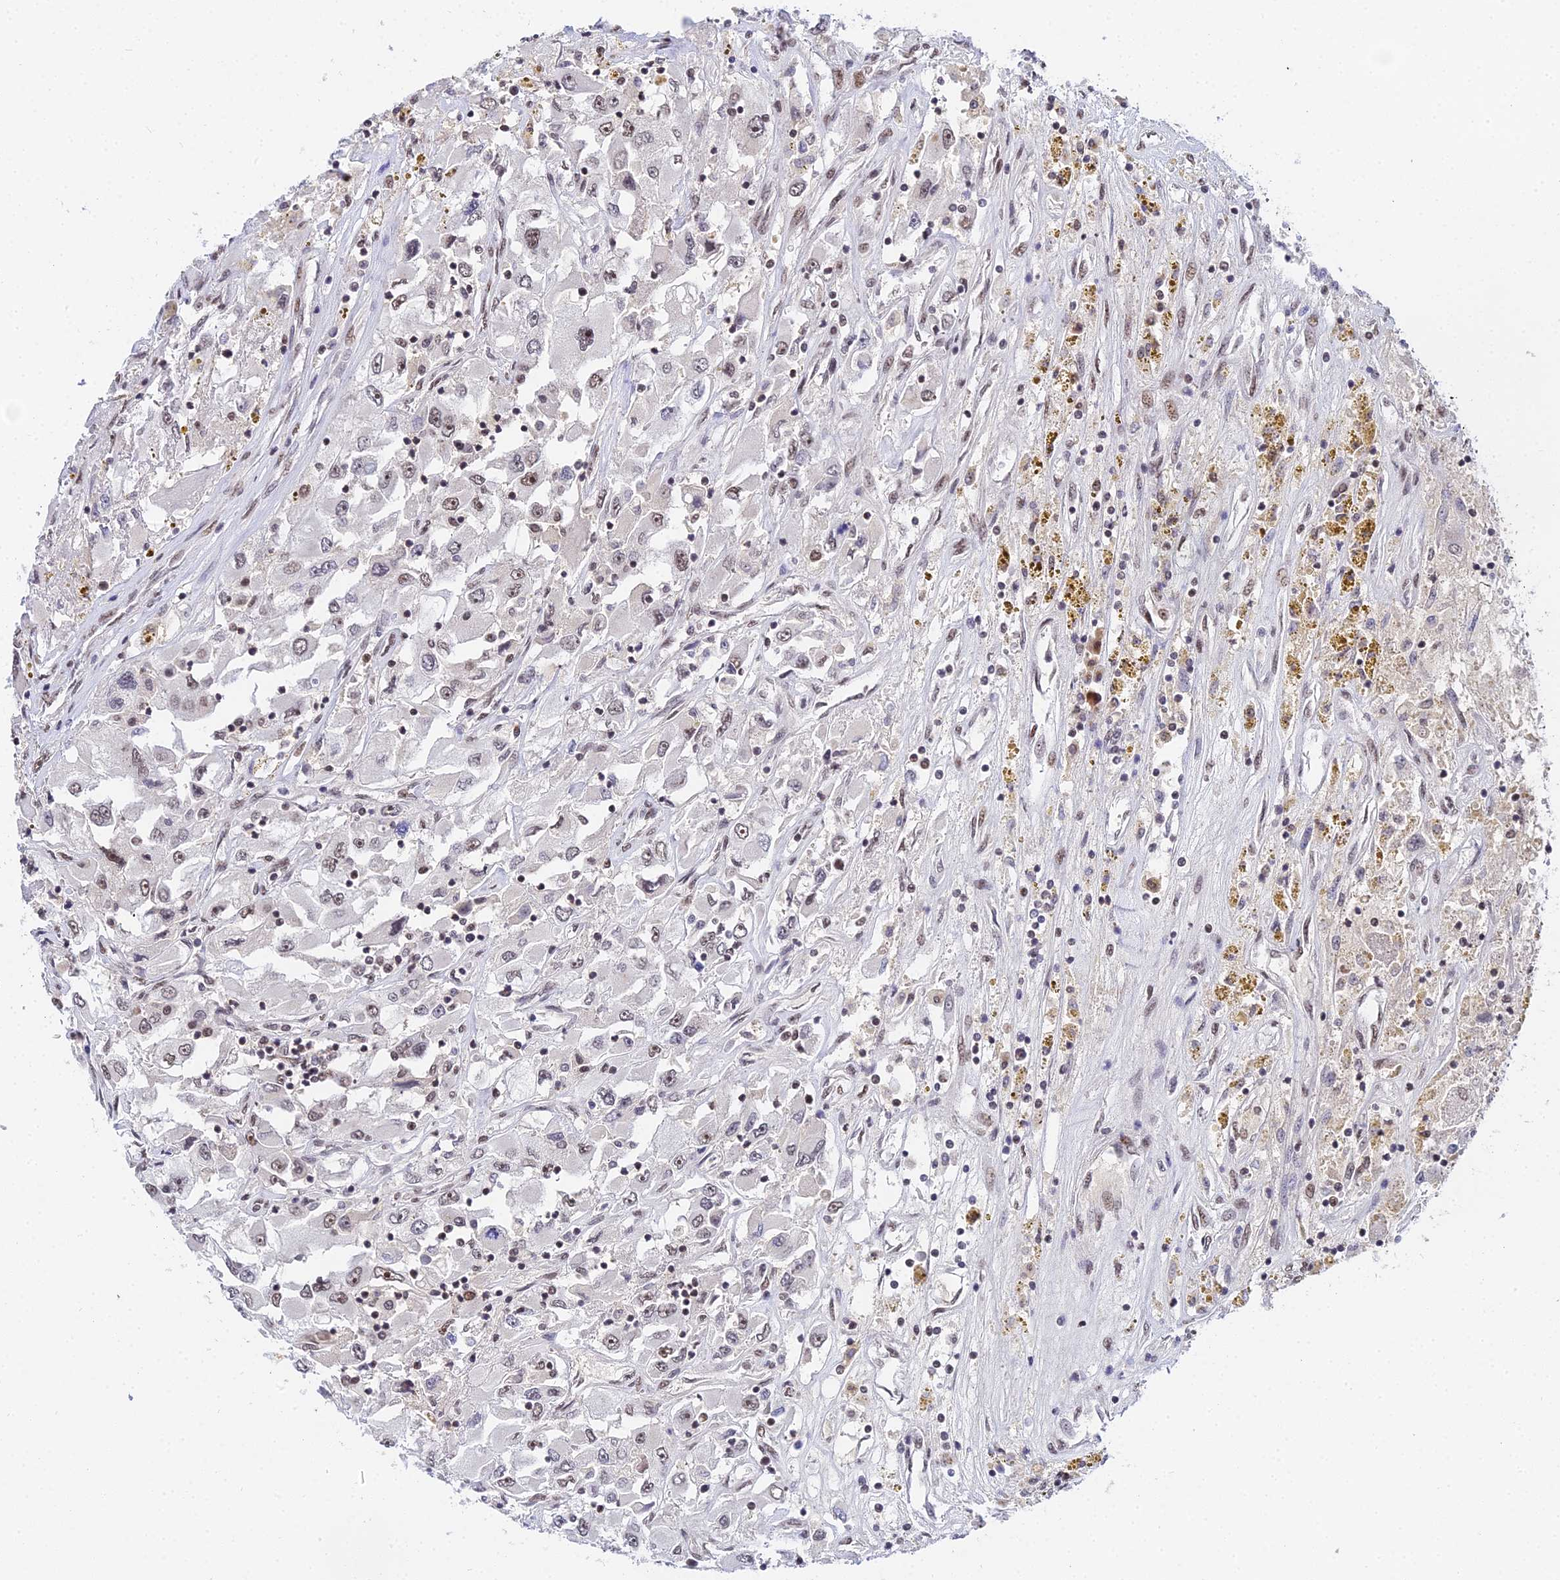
{"staining": {"intensity": "weak", "quantity": "25%-75%", "location": "nuclear"}, "tissue": "renal cancer", "cell_type": "Tumor cells", "image_type": "cancer", "snomed": [{"axis": "morphology", "description": "Adenocarcinoma, NOS"}, {"axis": "topography", "description": "Kidney"}], "caption": "Renal cancer (adenocarcinoma) stained with immunohistochemistry (IHC) demonstrates weak nuclear staining in approximately 25%-75% of tumor cells.", "gene": "EXOSC3", "patient": {"sex": "female", "age": 52}}